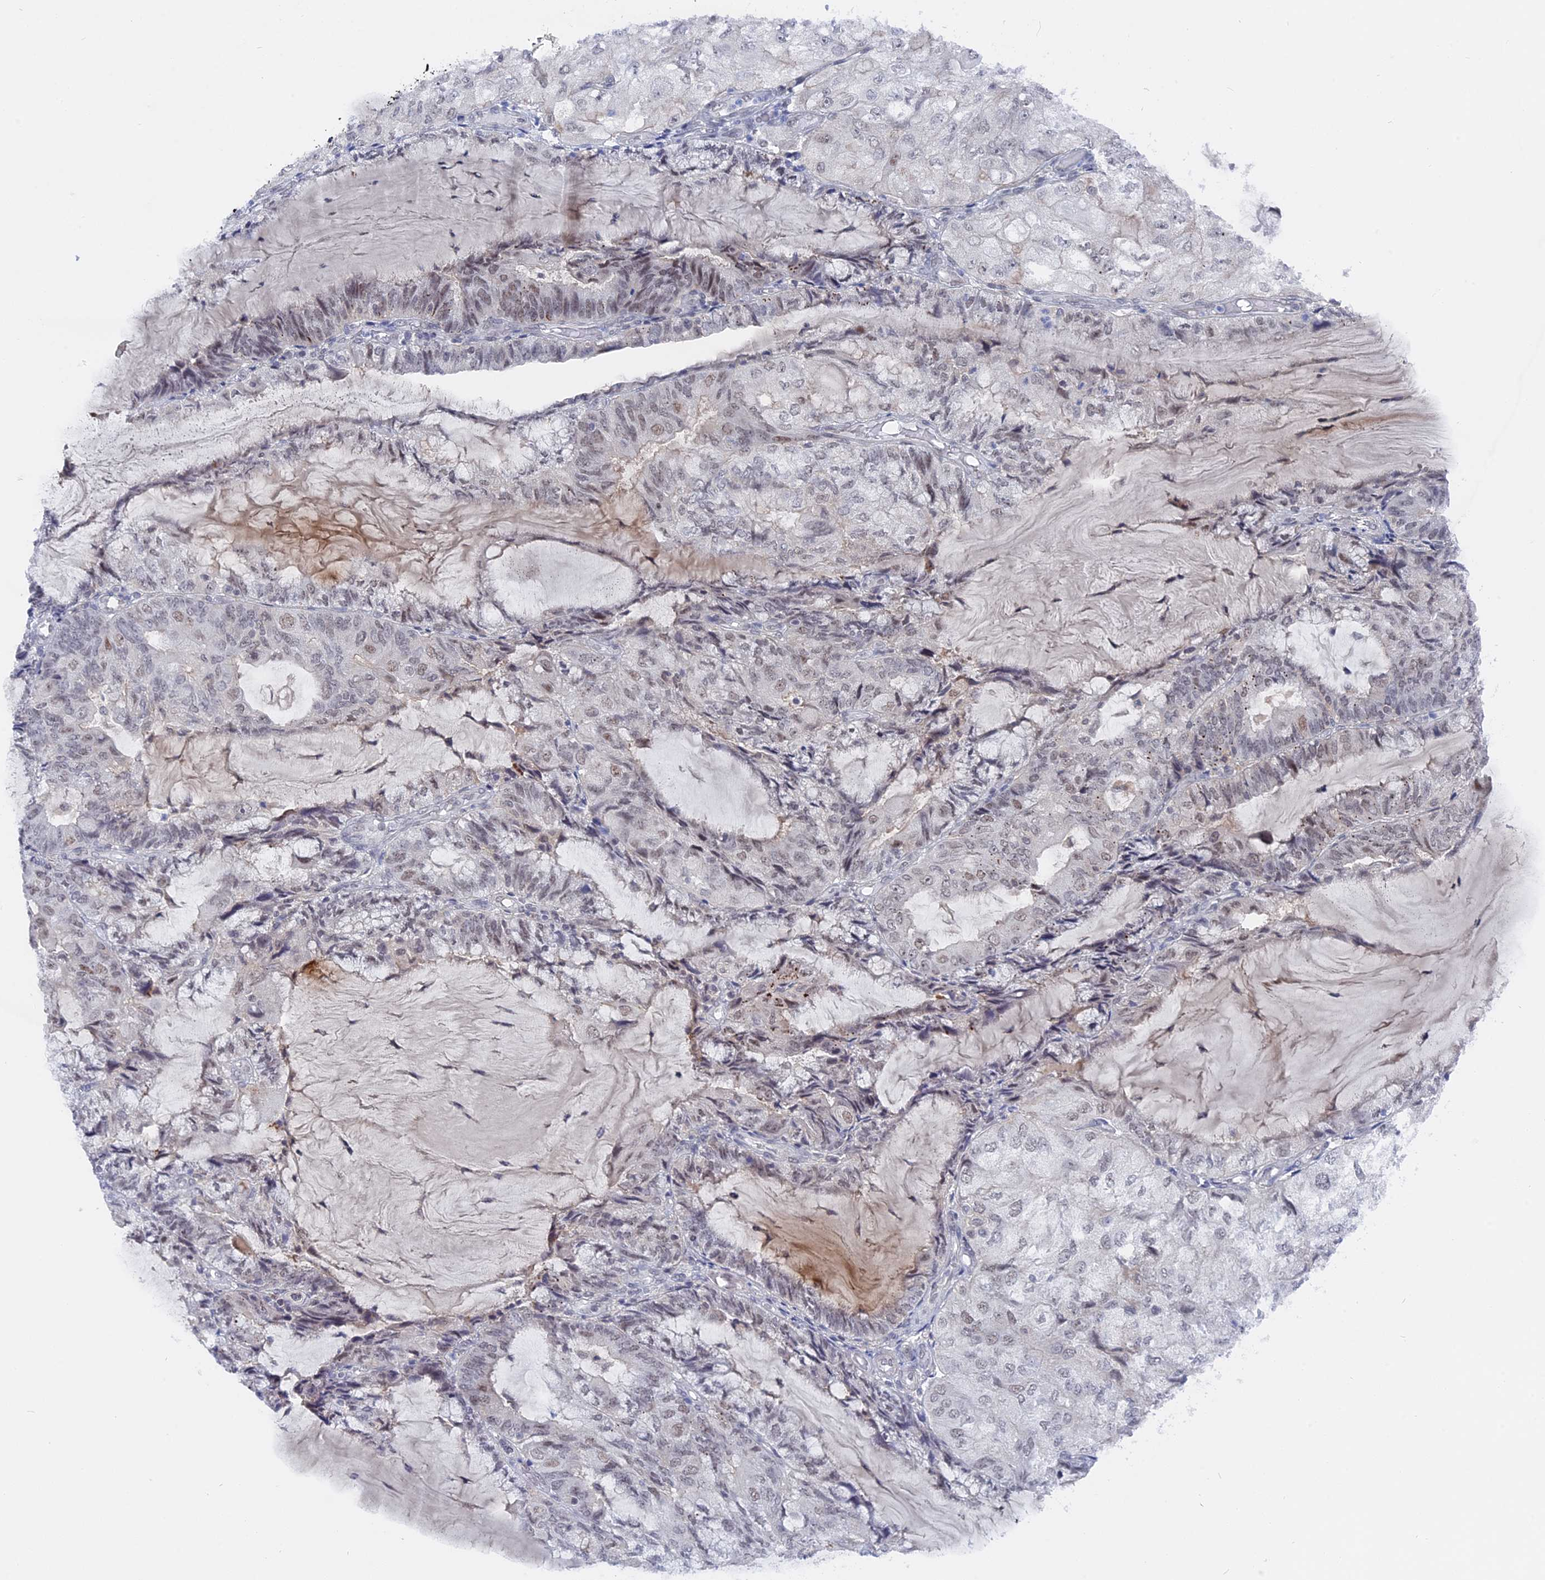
{"staining": {"intensity": "weak", "quantity": "<25%", "location": "nuclear"}, "tissue": "endometrial cancer", "cell_type": "Tumor cells", "image_type": "cancer", "snomed": [{"axis": "morphology", "description": "Adenocarcinoma, NOS"}, {"axis": "topography", "description": "Endometrium"}], "caption": "IHC photomicrograph of human endometrial cancer stained for a protein (brown), which demonstrates no expression in tumor cells.", "gene": "BRD2", "patient": {"sex": "female", "age": 81}}